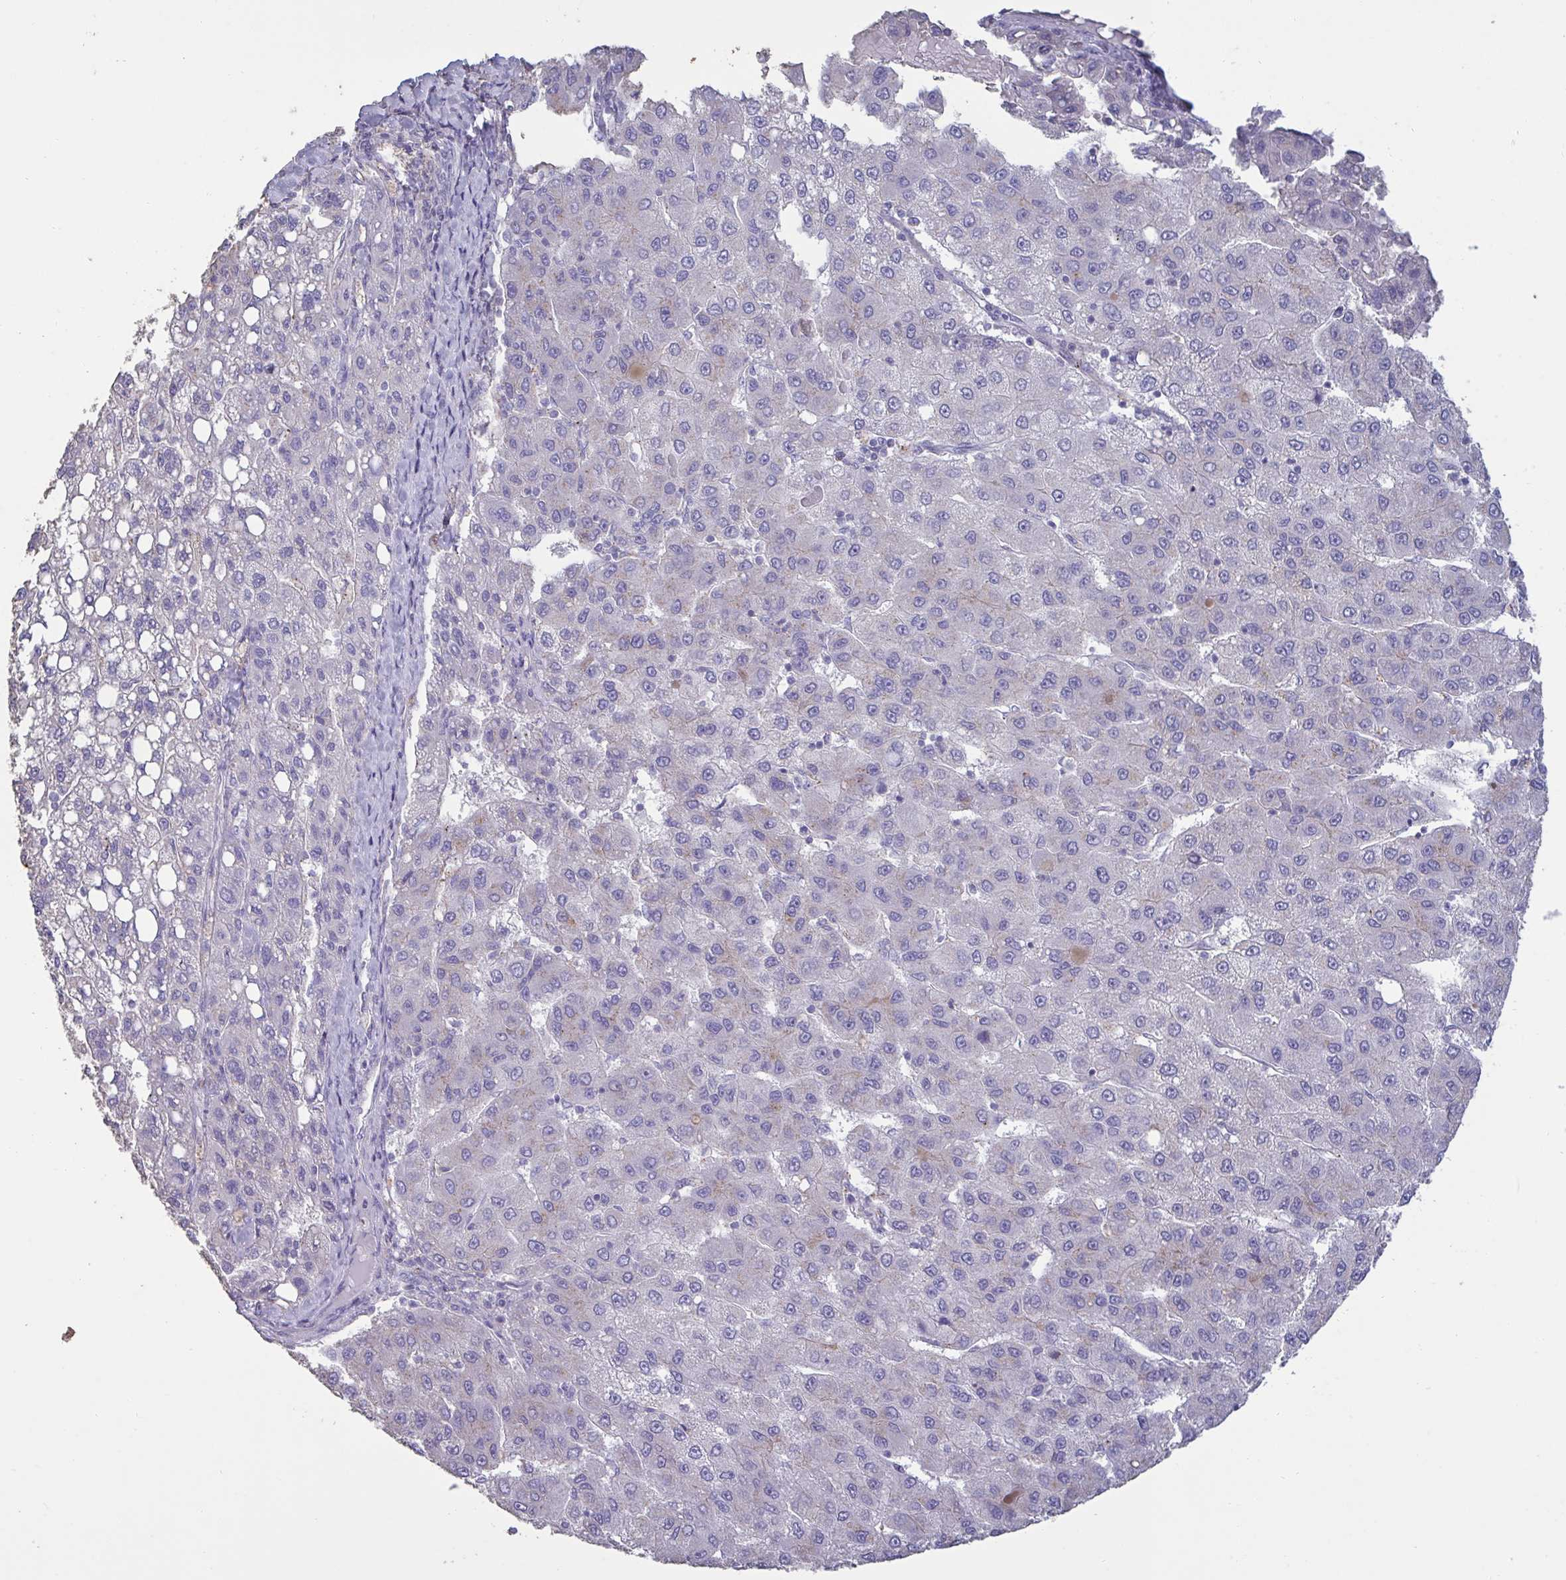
{"staining": {"intensity": "negative", "quantity": "none", "location": "none"}, "tissue": "liver cancer", "cell_type": "Tumor cells", "image_type": "cancer", "snomed": [{"axis": "morphology", "description": "Carcinoma, Hepatocellular, NOS"}, {"axis": "topography", "description": "Liver"}], "caption": "Tumor cells show no significant positivity in liver cancer.", "gene": "CHMP5", "patient": {"sex": "female", "age": 82}}